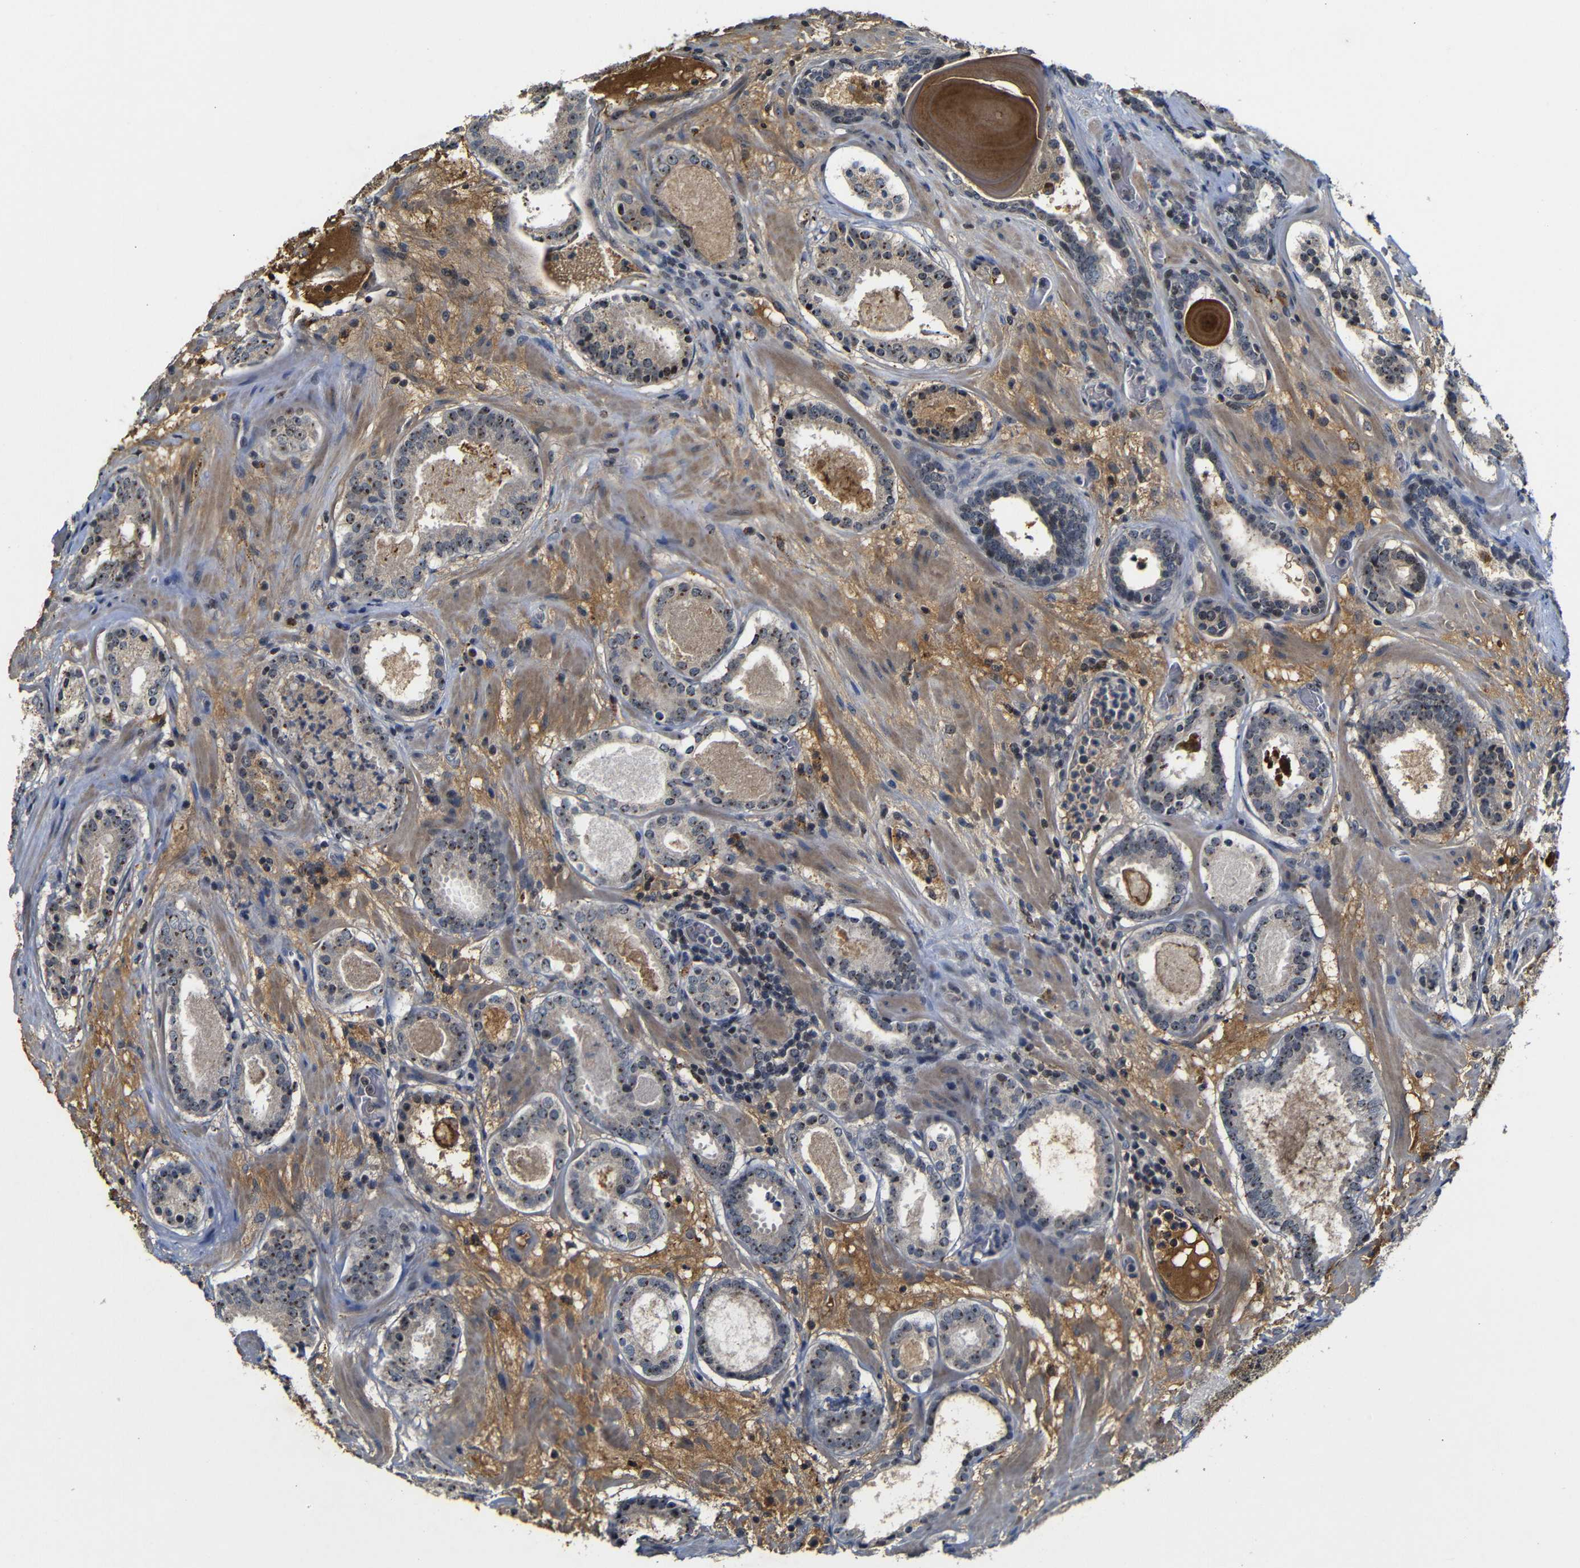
{"staining": {"intensity": "strong", "quantity": "25%-75%", "location": "nuclear"}, "tissue": "prostate cancer", "cell_type": "Tumor cells", "image_type": "cancer", "snomed": [{"axis": "morphology", "description": "Adenocarcinoma, Low grade"}, {"axis": "topography", "description": "Prostate"}], "caption": "This histopathology image demonstrates IHC staining of adenocarcinoma (low-grade) (prostate), with high strong nuclear expression in approximately 25%-75% of tumor cells.", "gene": "MYC", "patient": {"sex": "male", "age": 69}}